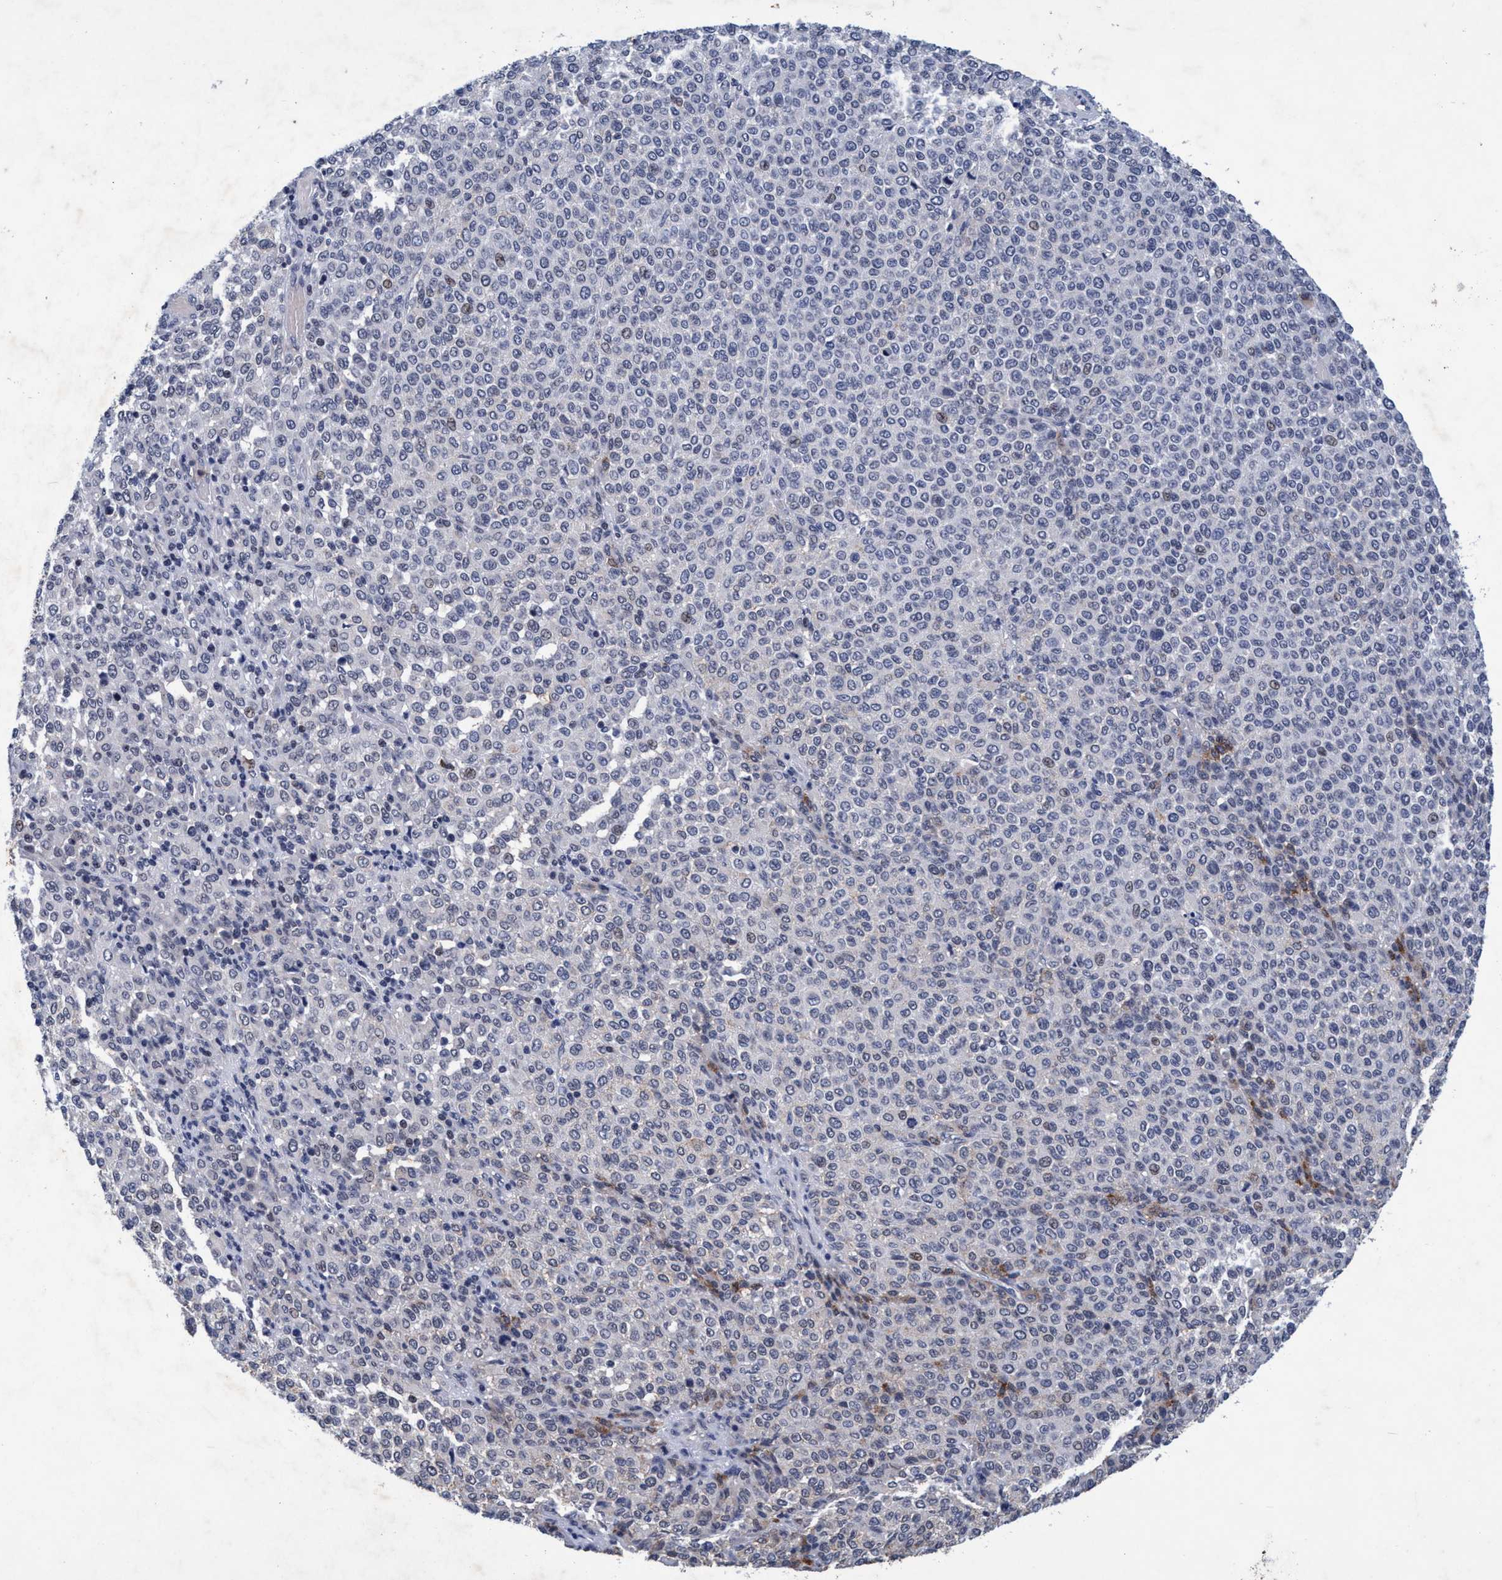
{"staining": {"intensity": "negative", "quantity": "none", "location": "none"}, "tissue": "melanoma", "cell_type": "Tumor cells", "image_type": "cancer", "snomed": [{"axis": "morphology", "description": "Malignant melanoma, Metastatic site"}, {"axis": "topography", "description": "Pancreas"}], "caption": "High magnification brightfield microscopy of melanoma stained with DAB (brown) and counterstained with hematoxylin (blue): tumor cells show no significant positivity.", "gene": "GRB14", "patient": {"sex": "female", "age": 30}}